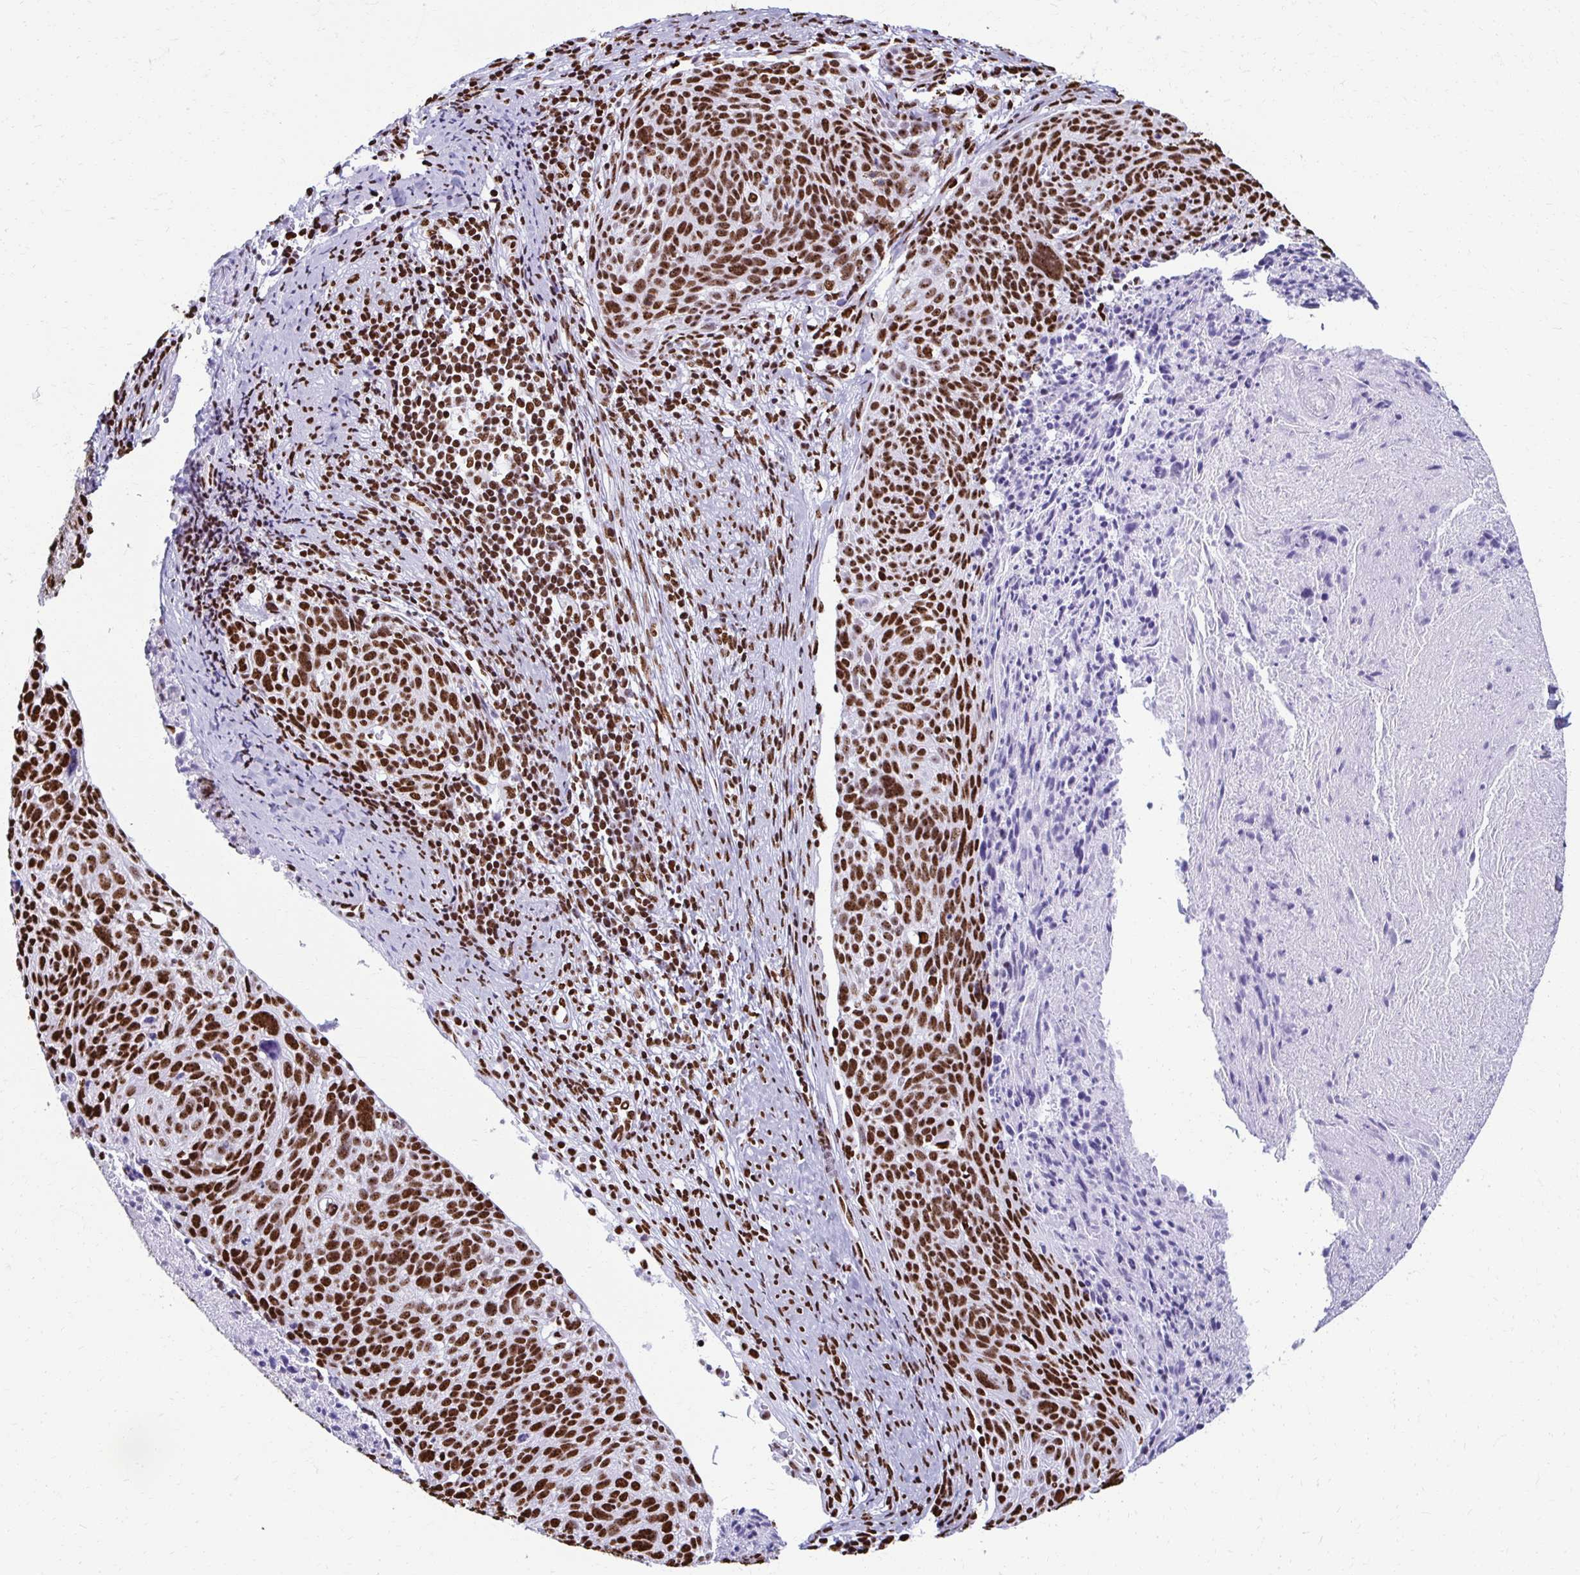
{"staining": {"intensity": "strong", "quantity": ">75%", "location": "nuclear"}, "tissue": "cervical cancer", "cell_type": "Tumor cells", "image_type": "cancer", "snomed": [{"axis": "morphology", "description": "Squamous cell carcinoma, NOS"}, {"axis": "topography", "description": "Cervix"}], "caption": "Immunohistochemical staining of human cervical squamous cell carcinoma shows high levels of strong nuclear protein staining in about >75% of tumor cells.", "gene": "NONO", "patient": {"sex": "female", "age": 49}}